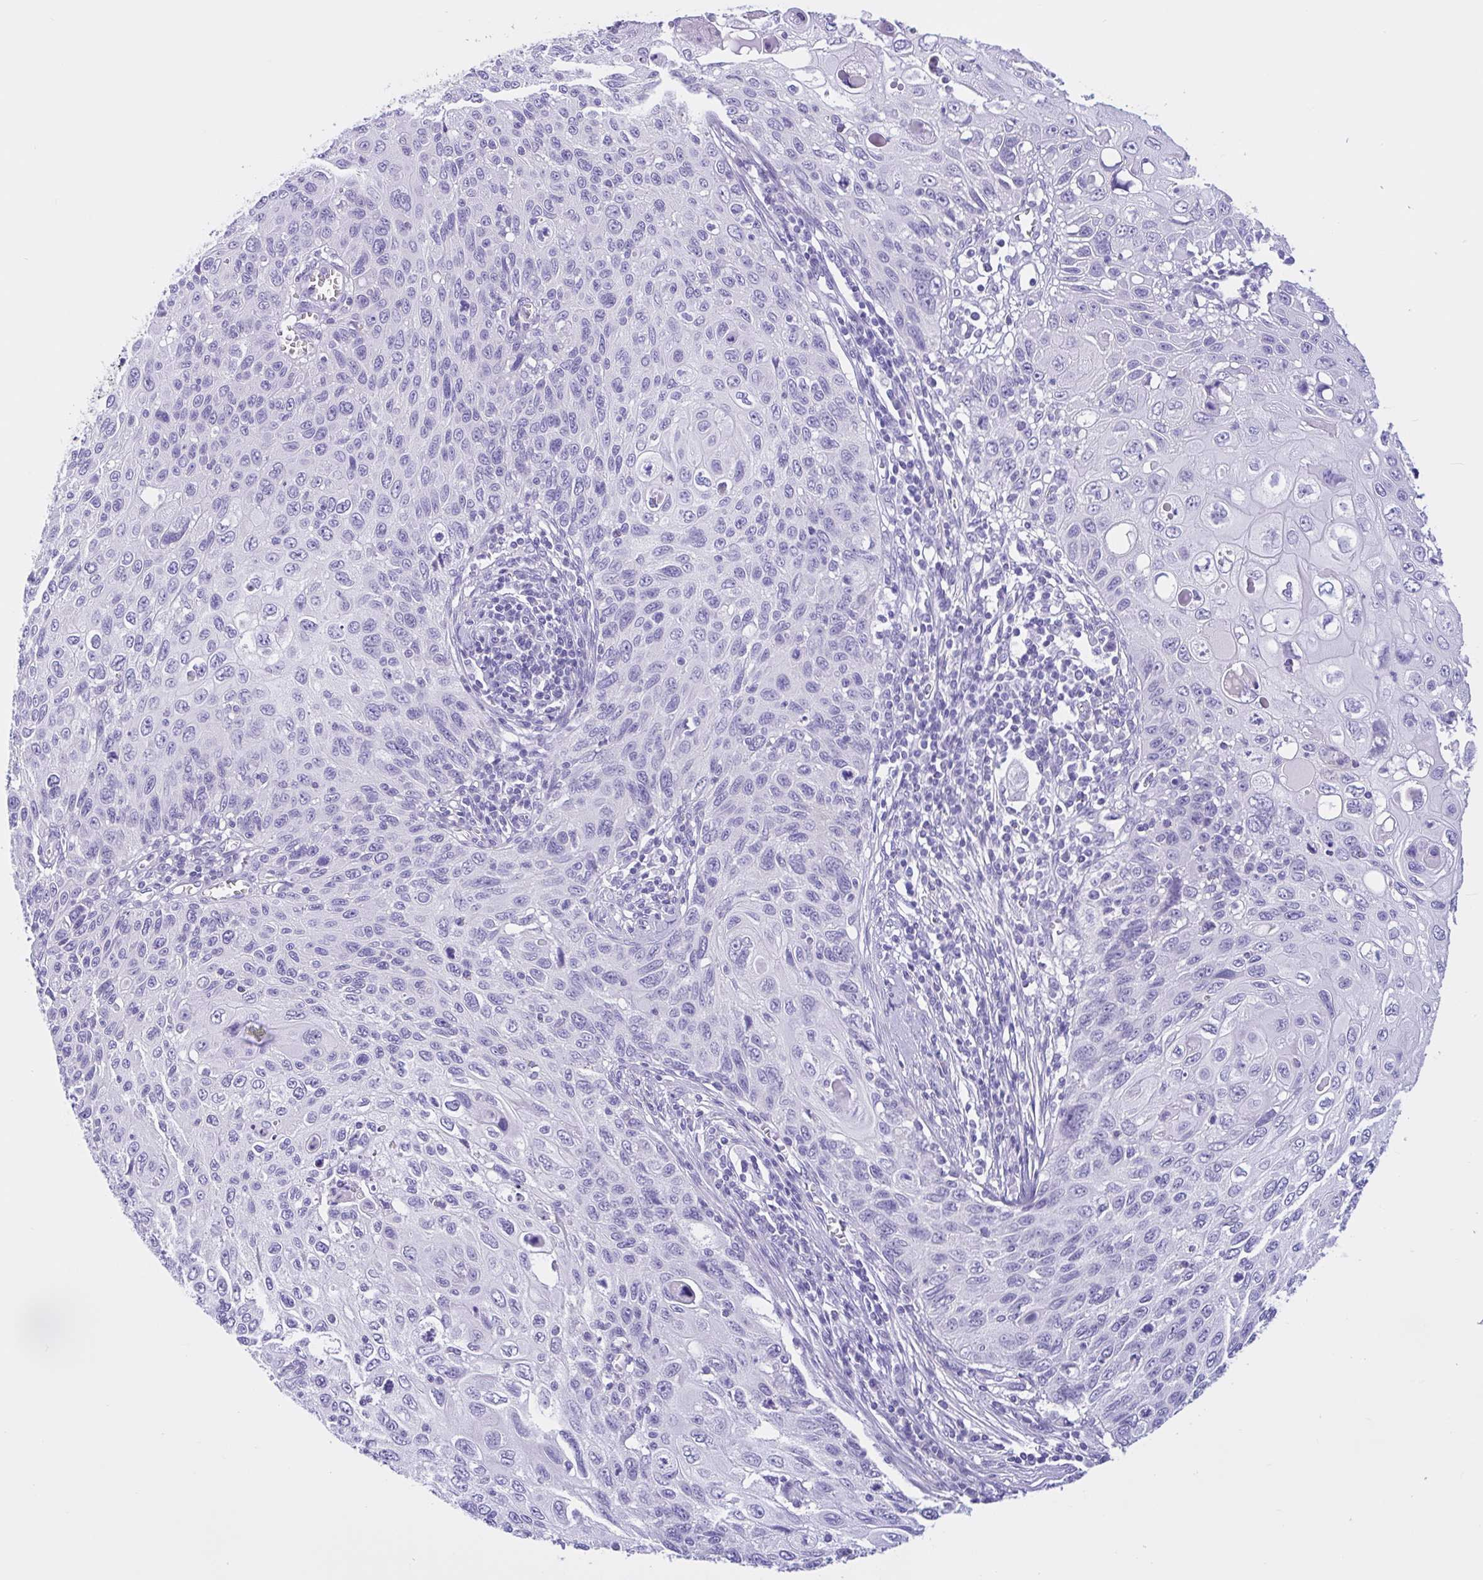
{"staining": {"intensity": "negative", "quantity": "none", "location": "none"}, "tissue": "cervical cancer", "cell_type": "Tumor cells", "image_type": "cancer", "snomed": [{"axis": "morphology", "description": "Squamous cell carcinoma, NOS"}, {"axis": "topography", "description": "Cervix"}], "caption": "The histopathology image reveals no staining of tumor cells in cervical cancer (squamous cell carcinoma).", "gene": "ZNF319", "patient": {"sex": "female", "age": 70}}